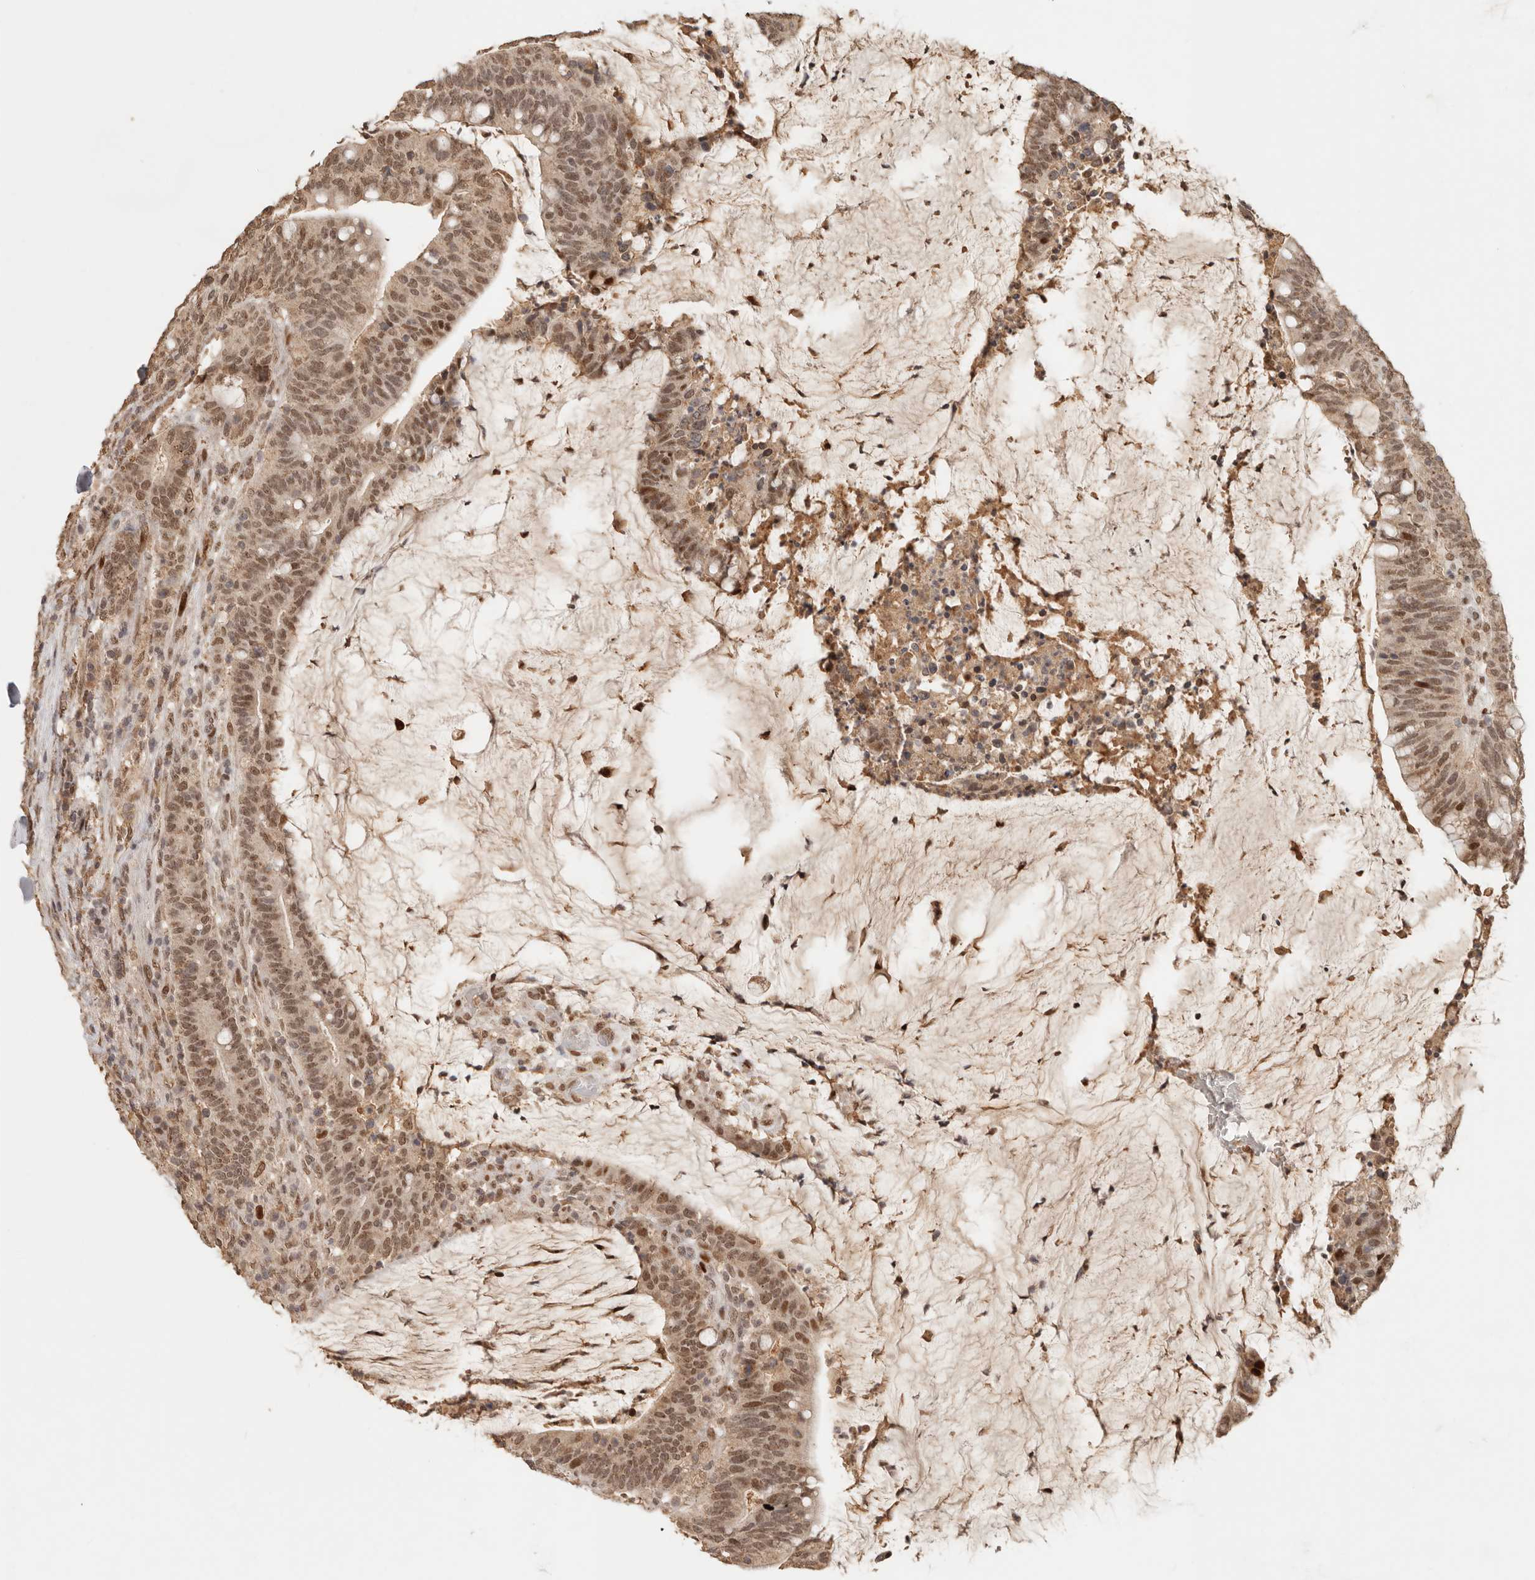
{"staining": {"intensity": "moderate", "quantity": ">75%", "location": "nuclear"}, "tissue": "colorectal cancer", "cell_type": "Tumor cells", "image_type": "cancer", "snomed": [{"axis": "morphology", "description": "Adenocarcinoma, NOS"}, {"axis": "topography", "description": "Colon"}], "caption": "Immunohistochemistry (IHC) (DAB (3,3'-diaminobenzidine)) staining of human colorectal adenocarcinoma exhibits moderate nuclear protein expression in about >75% of tumor cells.", "gene": "NPAS2", "patient": {"sex": "female", "age": 66}}